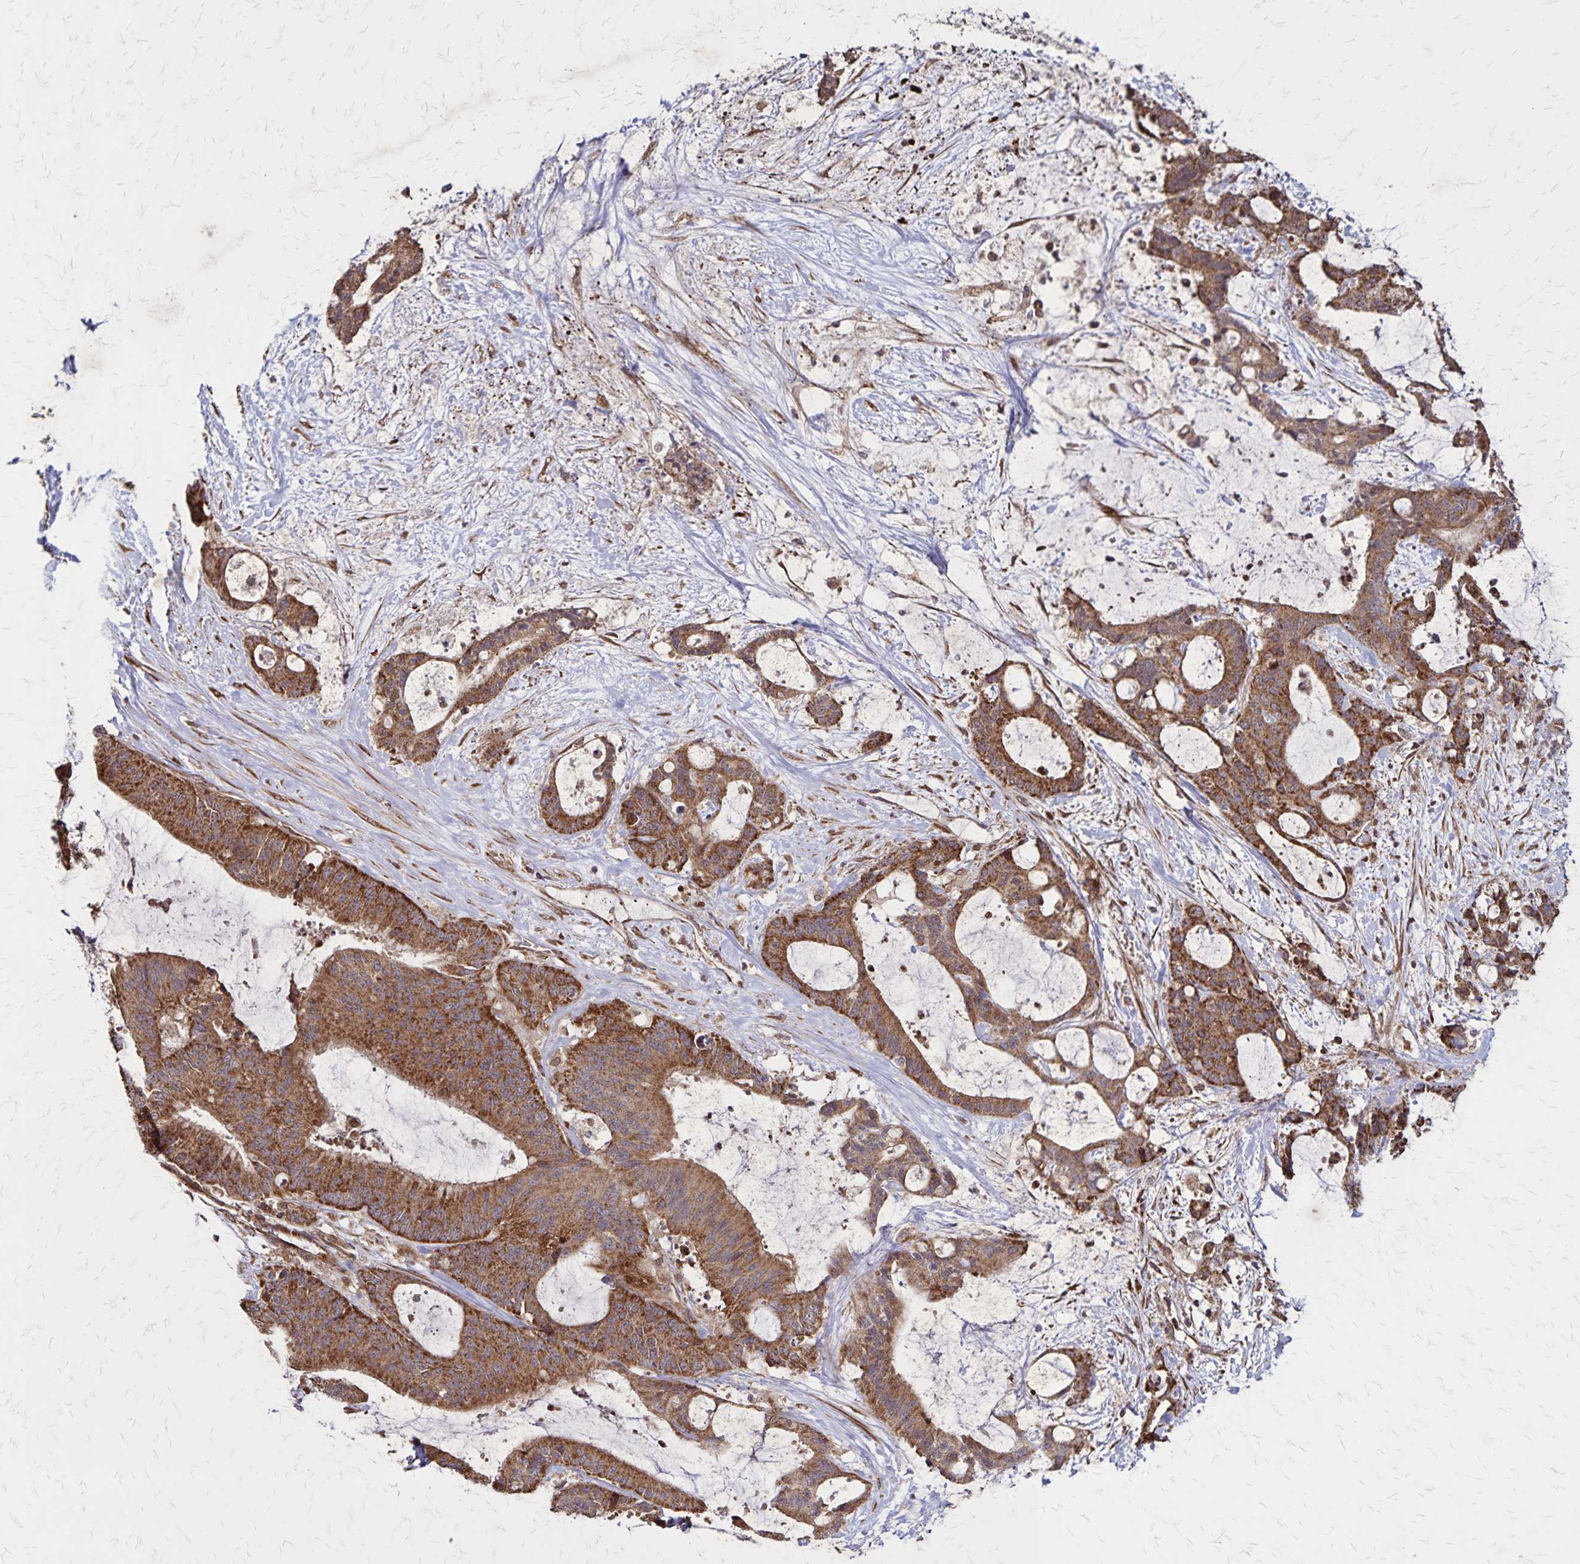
{"staining": {"intensity": "strong", "quantity": ">75%", "location": "cytoplasmic/membranous"}, "tissue": "liver cancer", "cell_type": "Tumor cells", "image_type": "cancer", "snomed": [{"axis": "morphology", "description": "Normal tissue, NOS"}, {"axis": "morphology", "description": "Cholangiocarcinoma"}, {"axis": "topography", "description": "Liver"}, {"axis": "topography", "description": "Peripheral nerve tissue"}], "caption": "Protein analysis of liver cancer tissue reveals strong cytoplasmic/membranous staining in about >75% of tumor cells.", "gene": "NFS1", "patient": {"sex": "female", "age": 73}}